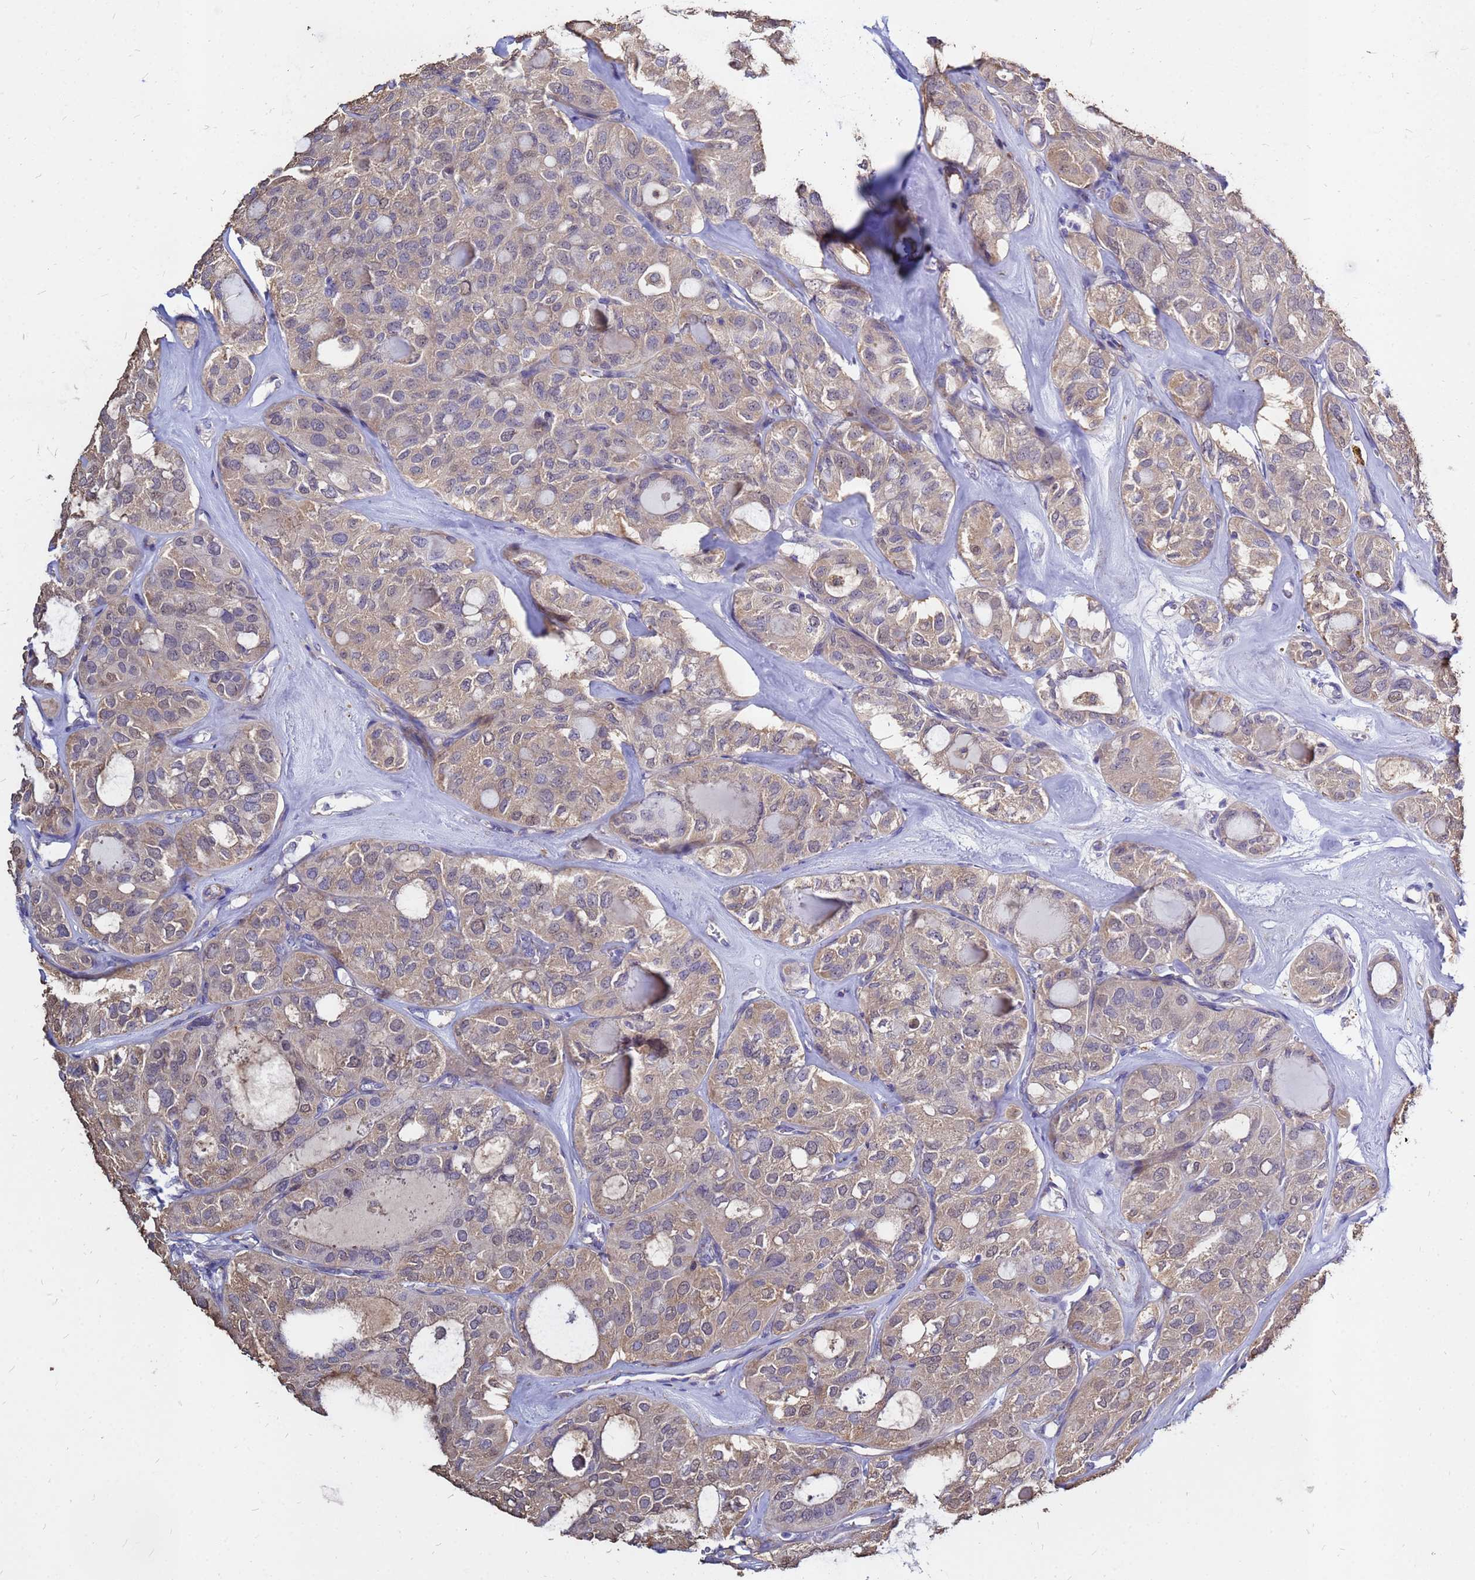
{"staining": {"intensity": "weak", "quantity": "25%-75%", "location": "cytoplasmic/membranous,nuclear"}, "tissue": "thyroid cancer", "cell_type": "Tumor cells", "image_type": "cancer", "snomed": [{"axis": "morphology", "description": "Follicular adenoma carcinoma, NOS"}, {"axis": "topography", "description": "Thyroid gland"}], "caption": "The histopathology image displays immunohistochemical staining of follicular adenoma carcinoma (thyroid). There is weak cytoplasmic/membranous and nuclear expression is present in approximately 25%-75% of tumor cells.", "gene": "MOB2", "patient": {"sex": "male", "age": 75}}